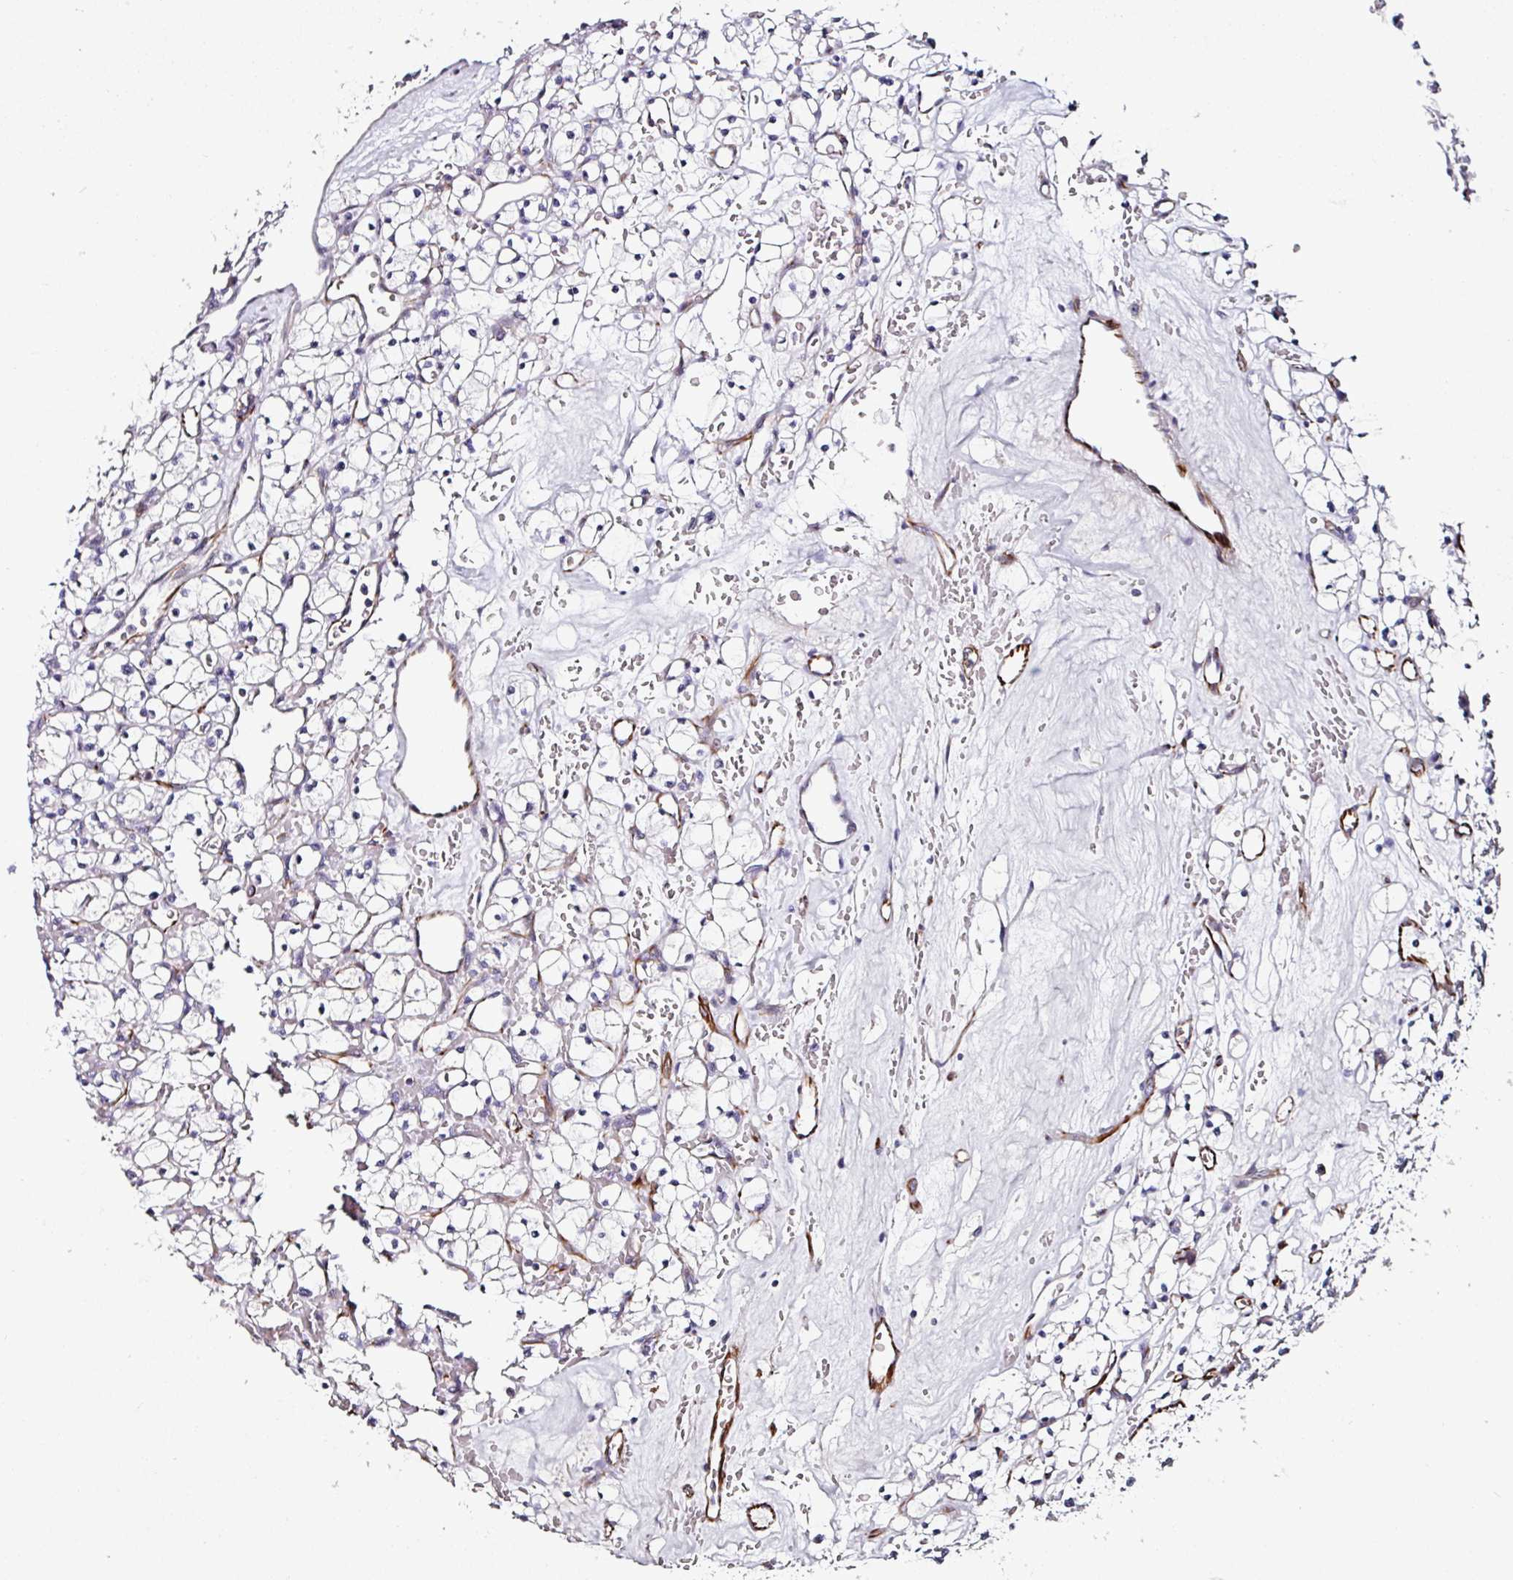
{"staining": {"intensity": "negative", "quantity": "none", "location": "none"}, "tissue": "renal cancer", "cell_type": "Tumor cells", "image_type": "cancer", "snomed": [{"axis": "morphology", "description": "Adenocarcinoma, NOS"}, {"axis": "topography", "description": "Kidney"}], "caption": "High power microscopy photomicrograph of an immunohistochemistry histopathology image of adenocarcinoma (renal), revealing no significant expression in tumor cells.", "gene": "TMPRSS9", "patient": {"sex": "female", "age": 64}}